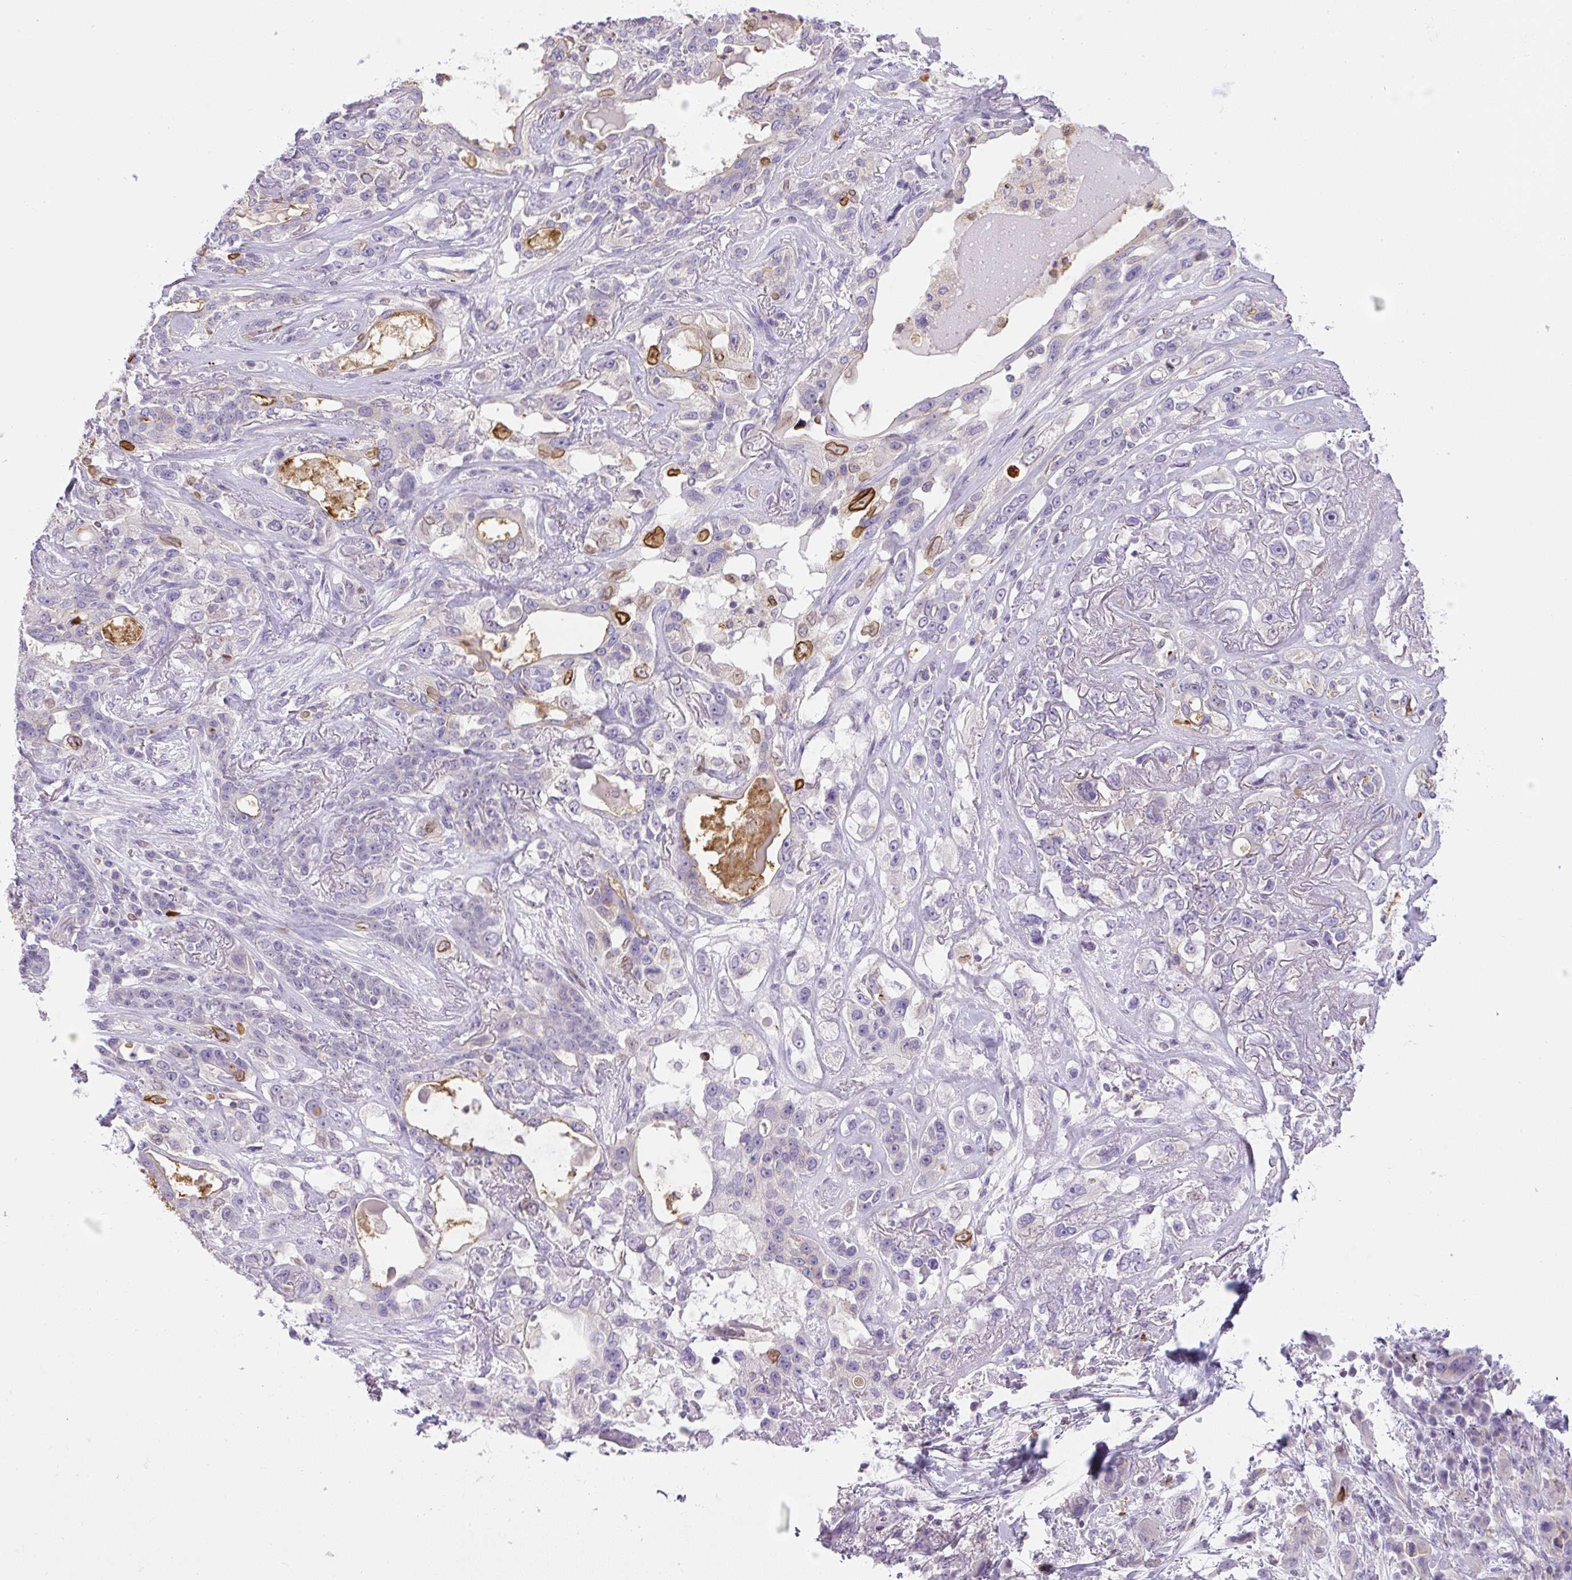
{"staining": {"intensity": "negative", "quantity": "none", "location": "none"}, "tissue": "lung cancer", "cell_type": "Tumor cells", "image_type": "cancer", "snomed": [{"axis": "morphology", "description": "Squamous cell carcinoma, NOS"}, {"axis": "topography", "description": "Lung"}], "caption": "Immunohistochemistry image of neoplastic tissue: squamous cell carcinoma (lung) stained with DAB (3,3'-diaminobenzidine) displays no significant protein expression in tumor cells.", "gene": "PIP5KL1", "patient": {"sex": "female", "age": 70}}